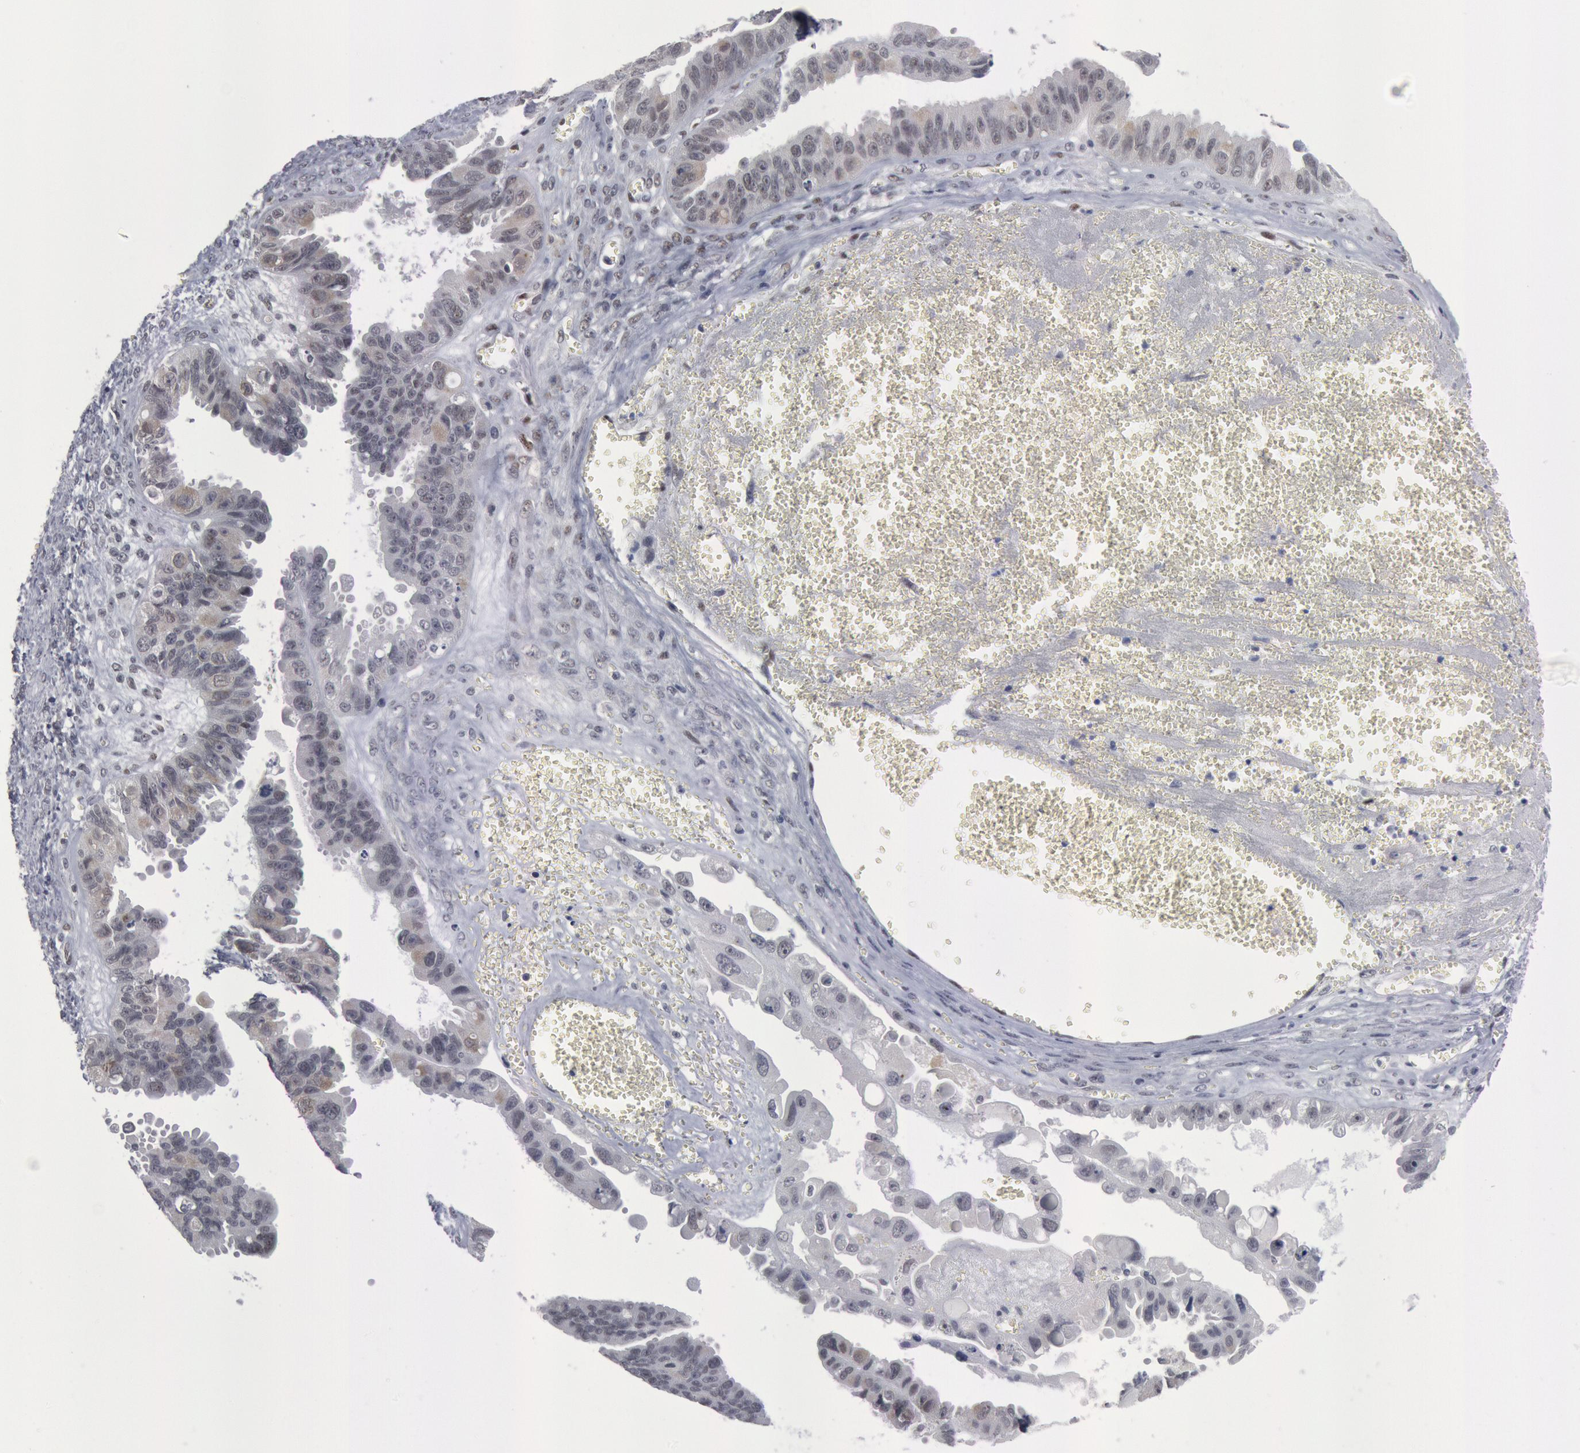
{"staining": {"intensity": "weak", "quantity": "<25%", "location": "nuclear"}, "tissue": "ovarian cancer", "cell_type": "Tumor cells", "image_type": "cancer", "snomed": [{"axis": "morphology", "description": "Carcinoma, endometroid"}, {"axis": "topography", "description": "Ovary"}], "caption": "Tumor cells are negative for brown protein staining in ovarian endometroid carcinoma. The staining was performed using DAB (3,3'-diaminobenzidine) to visualize the protein expression in brown, while the nuclei were stained in blue with hematoxylin (Magnification: 20x).", "gene": "FOXO1", "patient": {"sex": "female", "age": 85}}